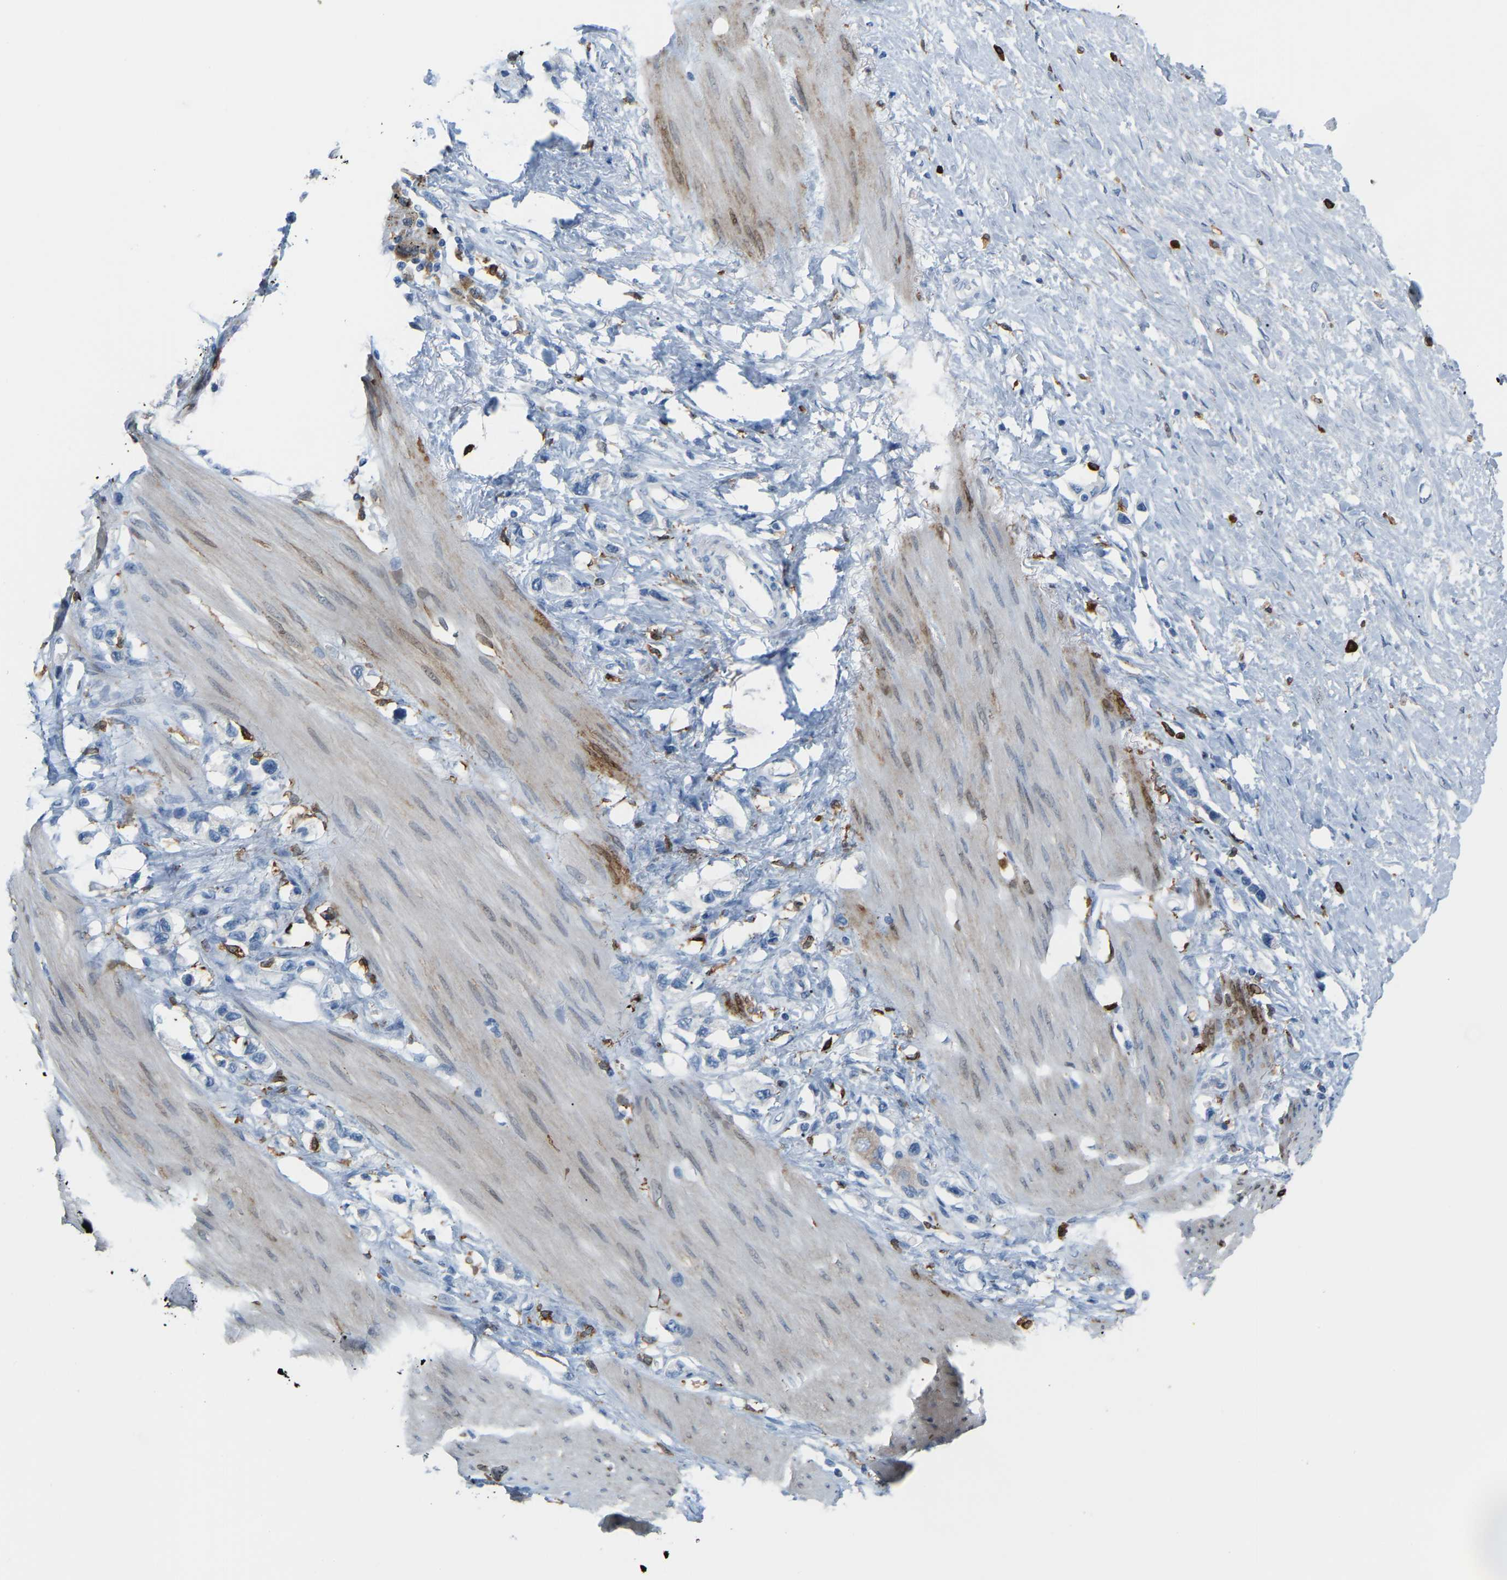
{"staining": {"intensity": "weak", "quantity": "<25%", "location": "cytoplasmic/membranous"}, "tissue": "stomach cancer", "cell_type": "Tumor cells", "image_type": "cancer", "snomed": [{"axis": "morphology", "description": "Adenocarcinoma, NOS"}, {"axis": "topography", "description": "Stomach"}], "caption": "Tumor cells show no significant protein positivity in stomach cancer.", "gene": "PTGS1", "patient": {"sex": "female", "age": 65}}